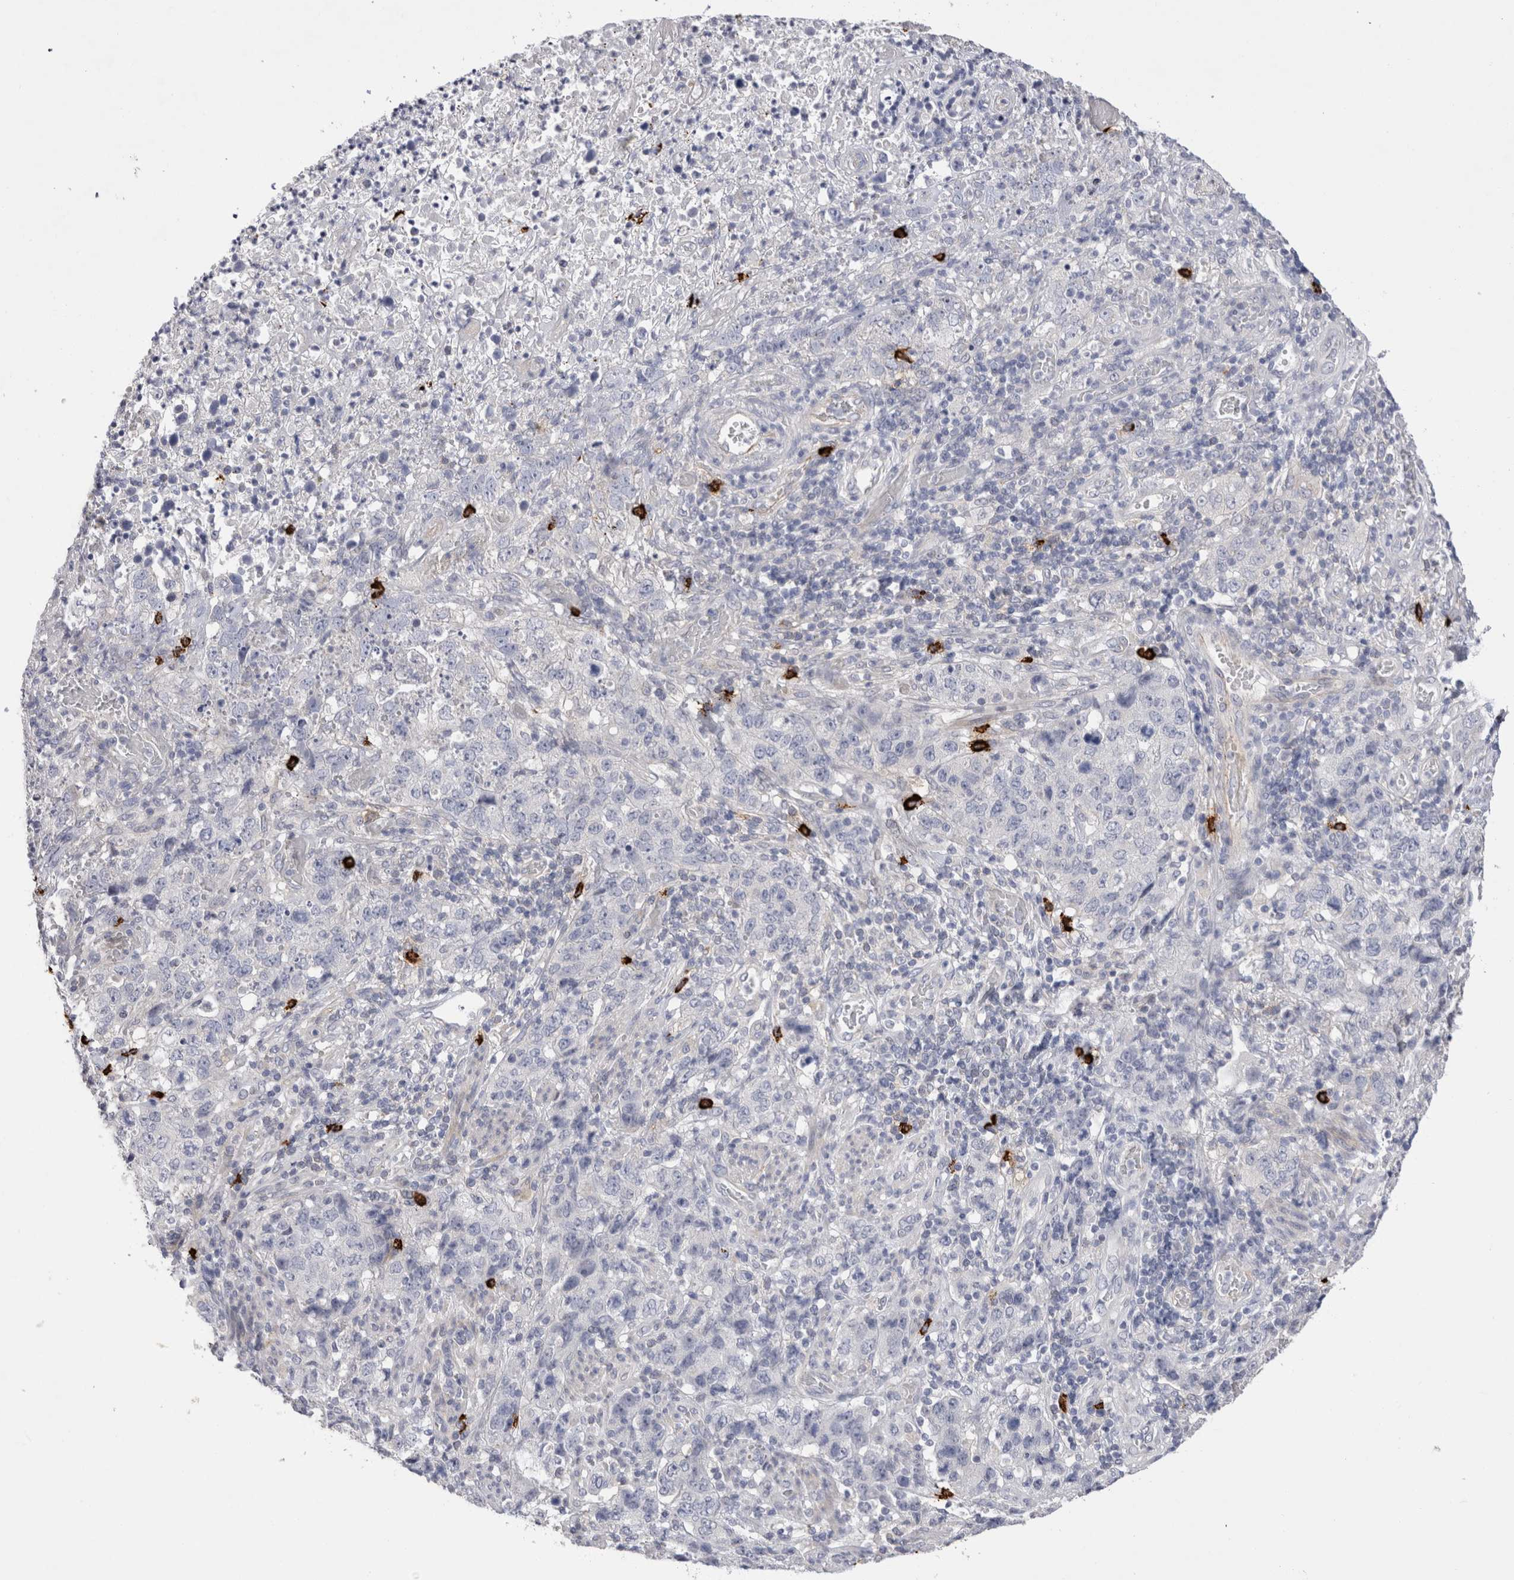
{"staining": {"intensity": "negative", "quantity": "none", "location": "none"}, "tissue": "stomach cancer", "cell_type": "Tumor cells", "image_type": "cancer", "snomed": [{"axis": "morphology", "description": "Adenocarcinoma, NOS"}, {"axis": "topography", "description": "Stomach"}], "caption": "DAB immunohistochemical staining of human stomach cancer shows no significant expression in tumor cells.", "gene": "SPINK2", "patient": {"sex": "male", "age": 48}}